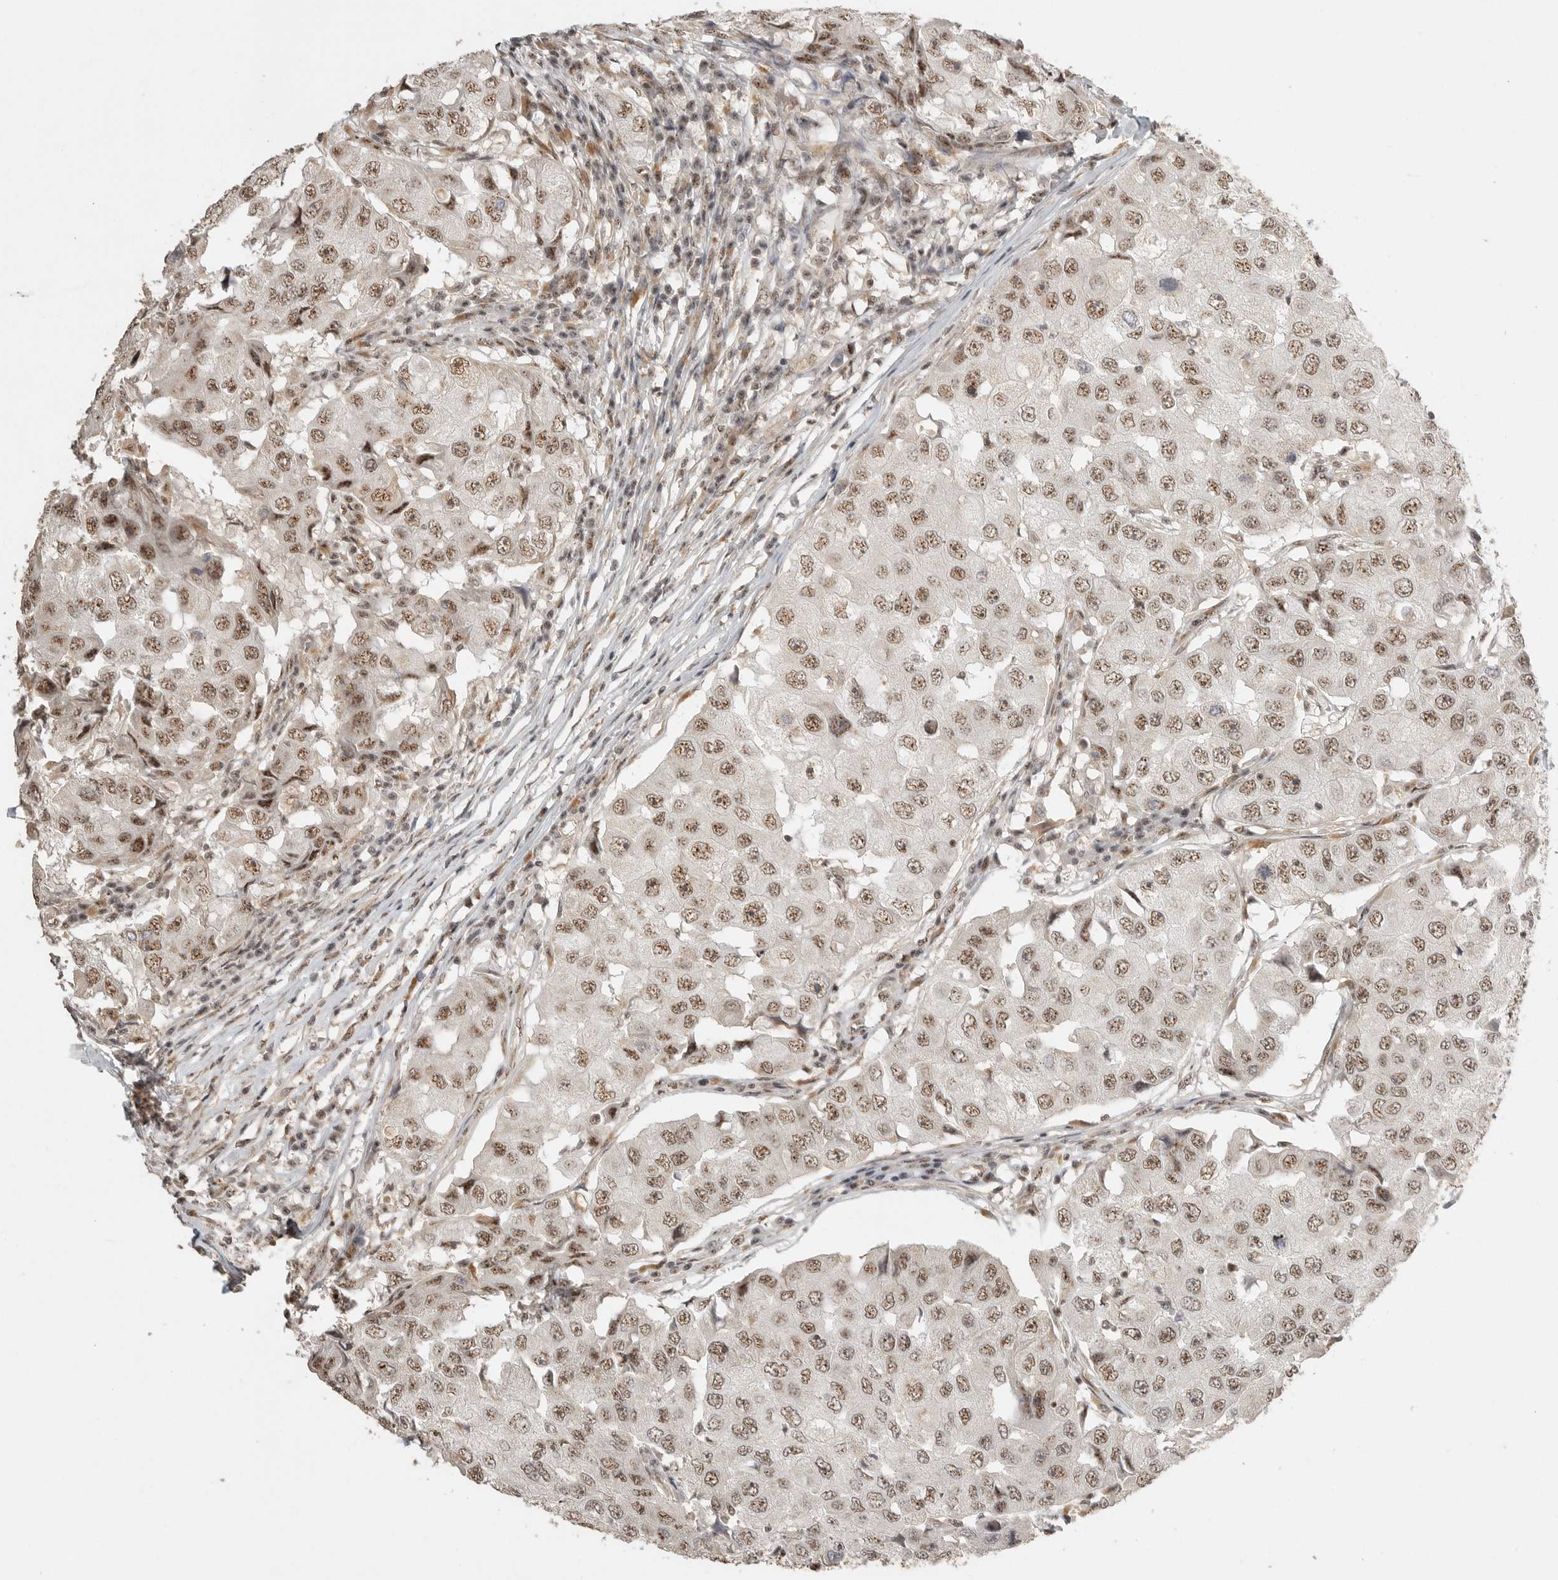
{"staining": {"intensity": "strong", "quantity": ">75%", "location": "nuclear"}, "tissue": "breast cancer", "cell_type": "Tumor cells", "image_type": "cancer", "snomed": [{"axis": "morphology", "description": "Duct carcinoma"}, {"axis": "topography", "description": "Breast"}], "caption": "The image demonstrates immunohistochemical staining of intraductal carcinoma (breast). There is strong nuclear positivity is identified in about >75% of tumor cells.", "gene": "POMP", "patient": {"sex": "female", "age": 27}}